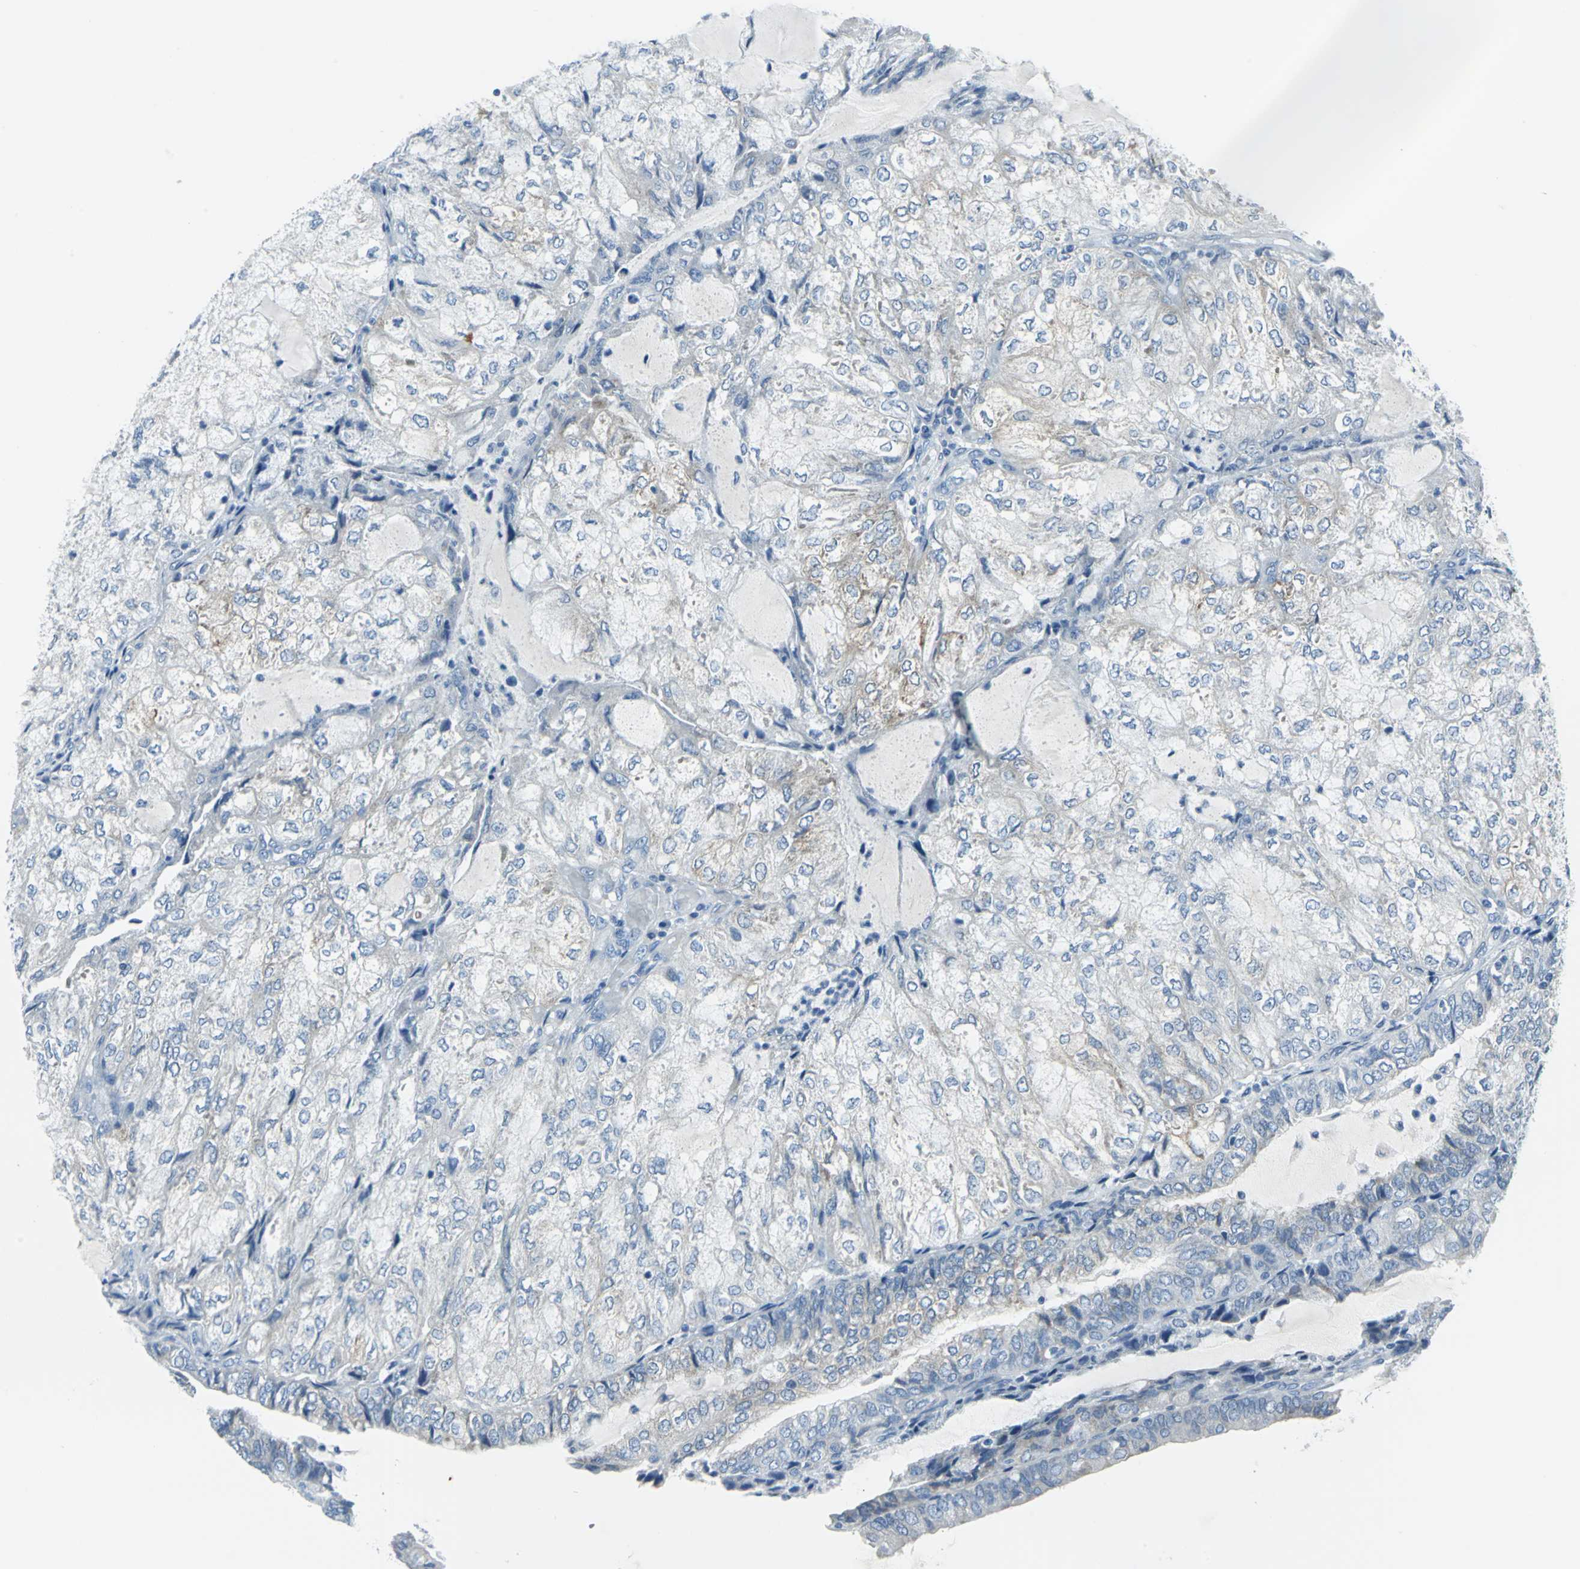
{"staining": {"intensity": "negative", "quantity": "none", "location": "none"}, "tissue": "endometrial cancer", "cell_type": "Tumor cells", "image_type": "cancer", "snomed": [{"axis": "morphology", "description": "Adenocarcinoma, NOS"}, {"axis": "topography", "description": "Endometrium"}], "caption": "High magnification brightfield microscopy of endometrial adenocarcinoma stained with DAB (3,3'-diaminobenzidine) (brown) and counterstained with hematoxylin (blue): tumor cells show no significant expression. The staining is performed using DAB brown chromogen with nuclei counter-stained in using hematoxylin.", "gene": "CYB5A", "patient": {"sex": "female", "age": 81}}